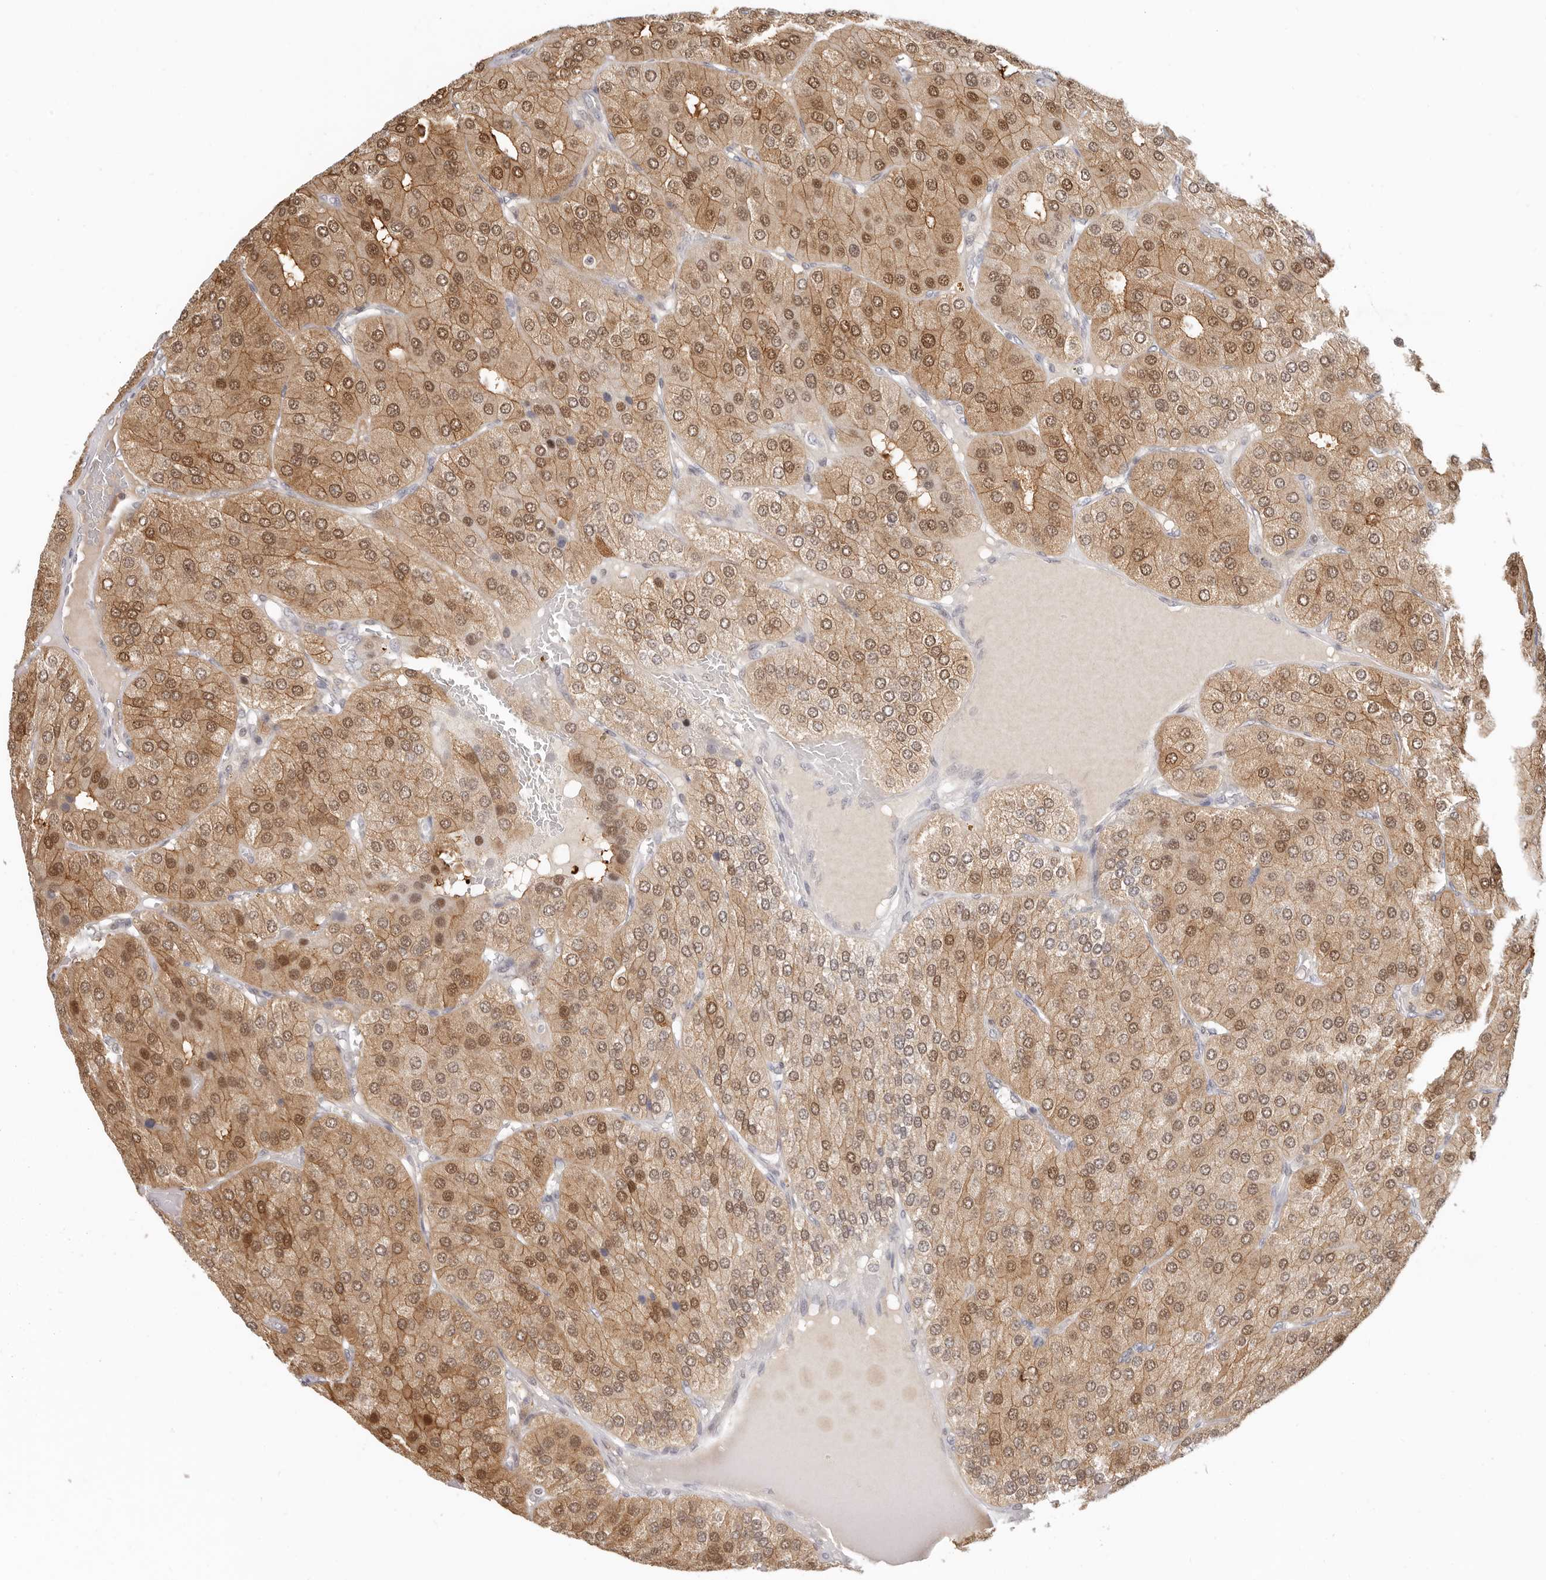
{"staining": {"intensity": "moderate", "quantity": ">75%", "location": "cytoplasmic/membranous,nuclear"}, "tissue": "parathyroid gland", "cell_type": "Glandular cells", "image_type": "normal", "snomed": [{"axis": "morphology", "description": "Normal tissue, NOS"}, {"axis": "morphology", "description": "Adenoma, NOS"}, {"axis": "topography", "description": "Parathyroid gland"}], "caption": "A brown stain labels moderate cytoplasmic/membranous,nuclear staining of a protein in glandular cells of unremarkable human parathyroid gland. (brown staining indicates protein expression, while blue staining denotes nuclei).", "gene": "LARP7", "patient": {"sex": "female", "age": 86}}